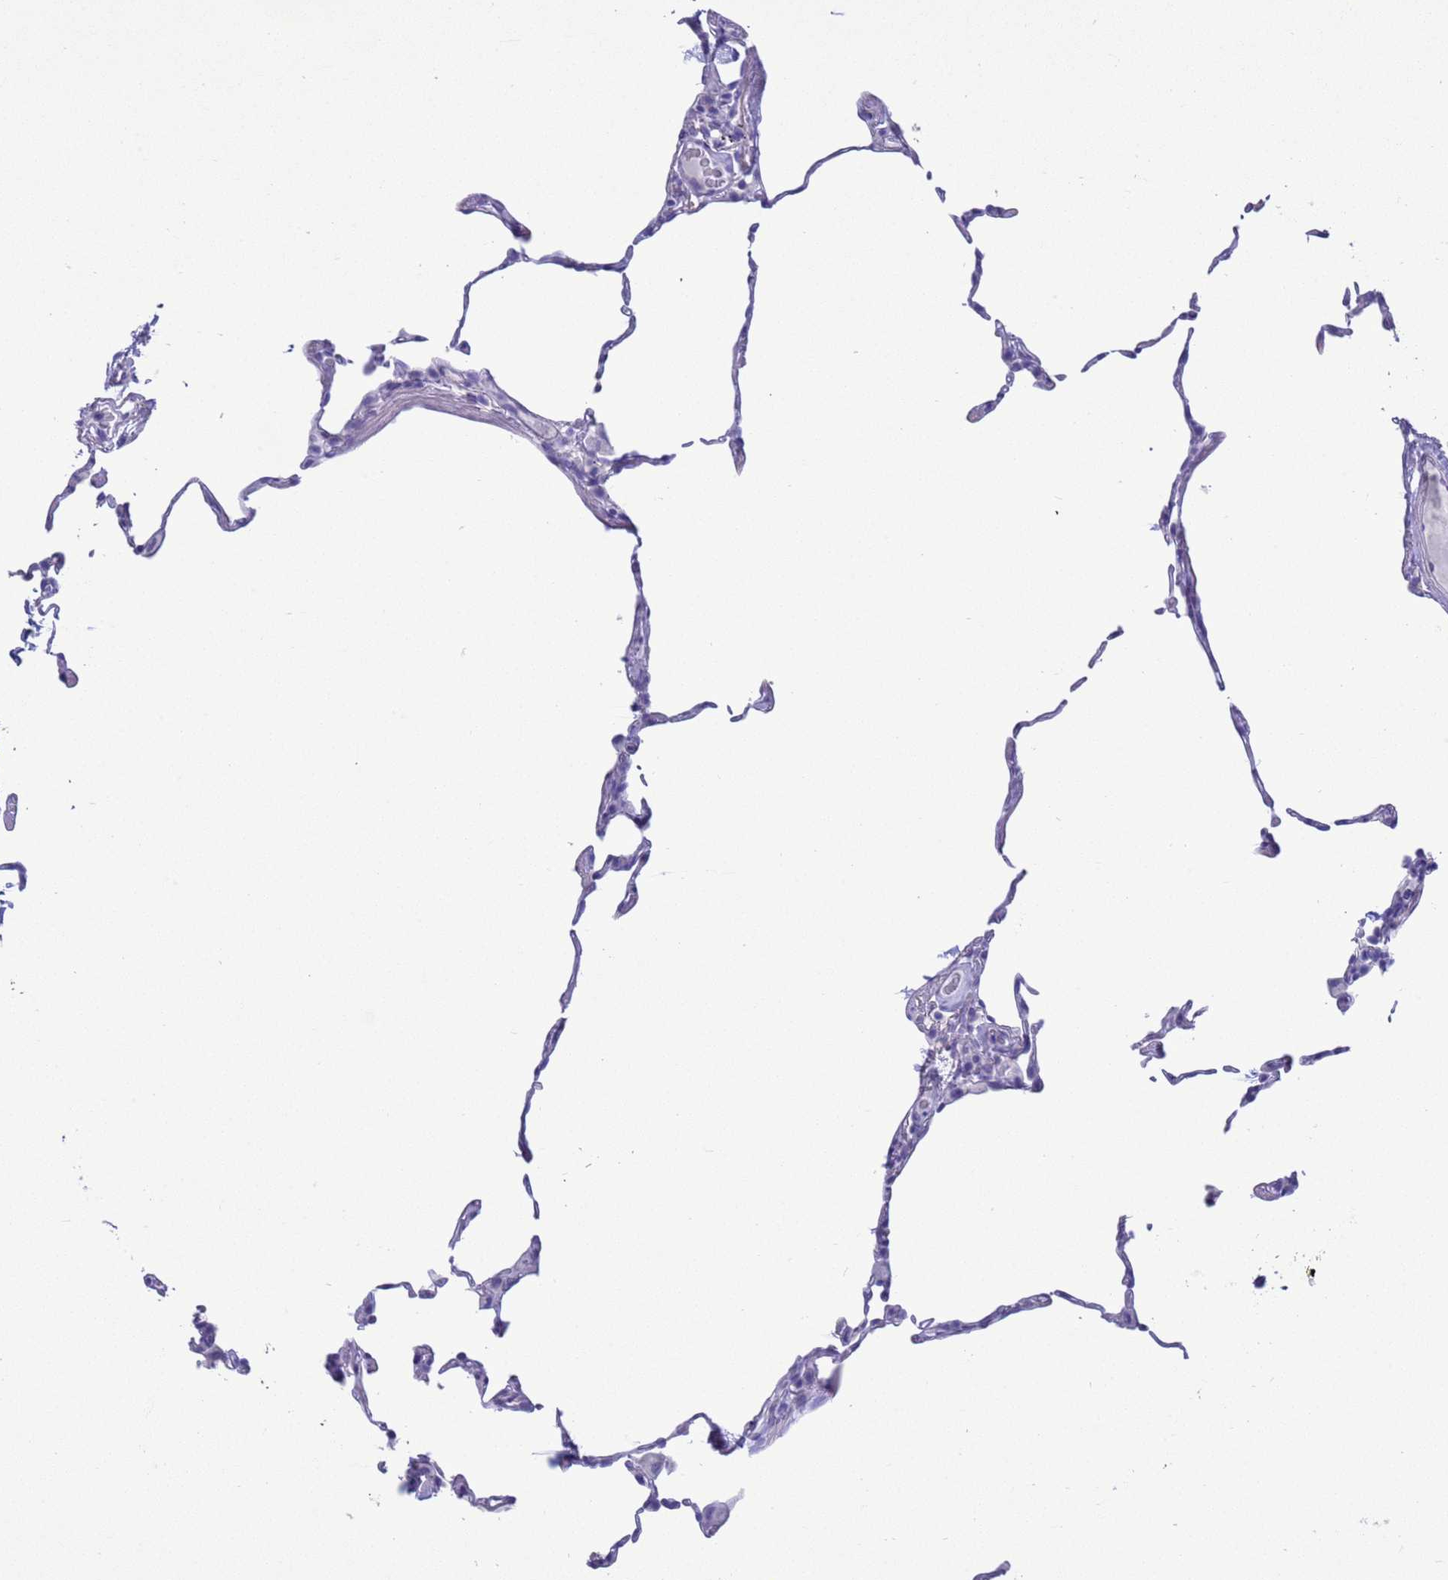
{"staining": {"intensity": "negative", "quantity": "none", "location": "none"}, "tissue": "lung", "cell_type": "Alveolar cells", "image_type": "normal", "snomed": [{"axis": "morphology", "description": "Normal tissue, NOS"}, {"axis": "topography", "description": "Lung"}], "caption": "Human lung stained for a protein using immunohistochemistry reveals no staining in alveolar cells.", "gene": "GSTM1", "patient": {"sex": "female", "age": 57}}